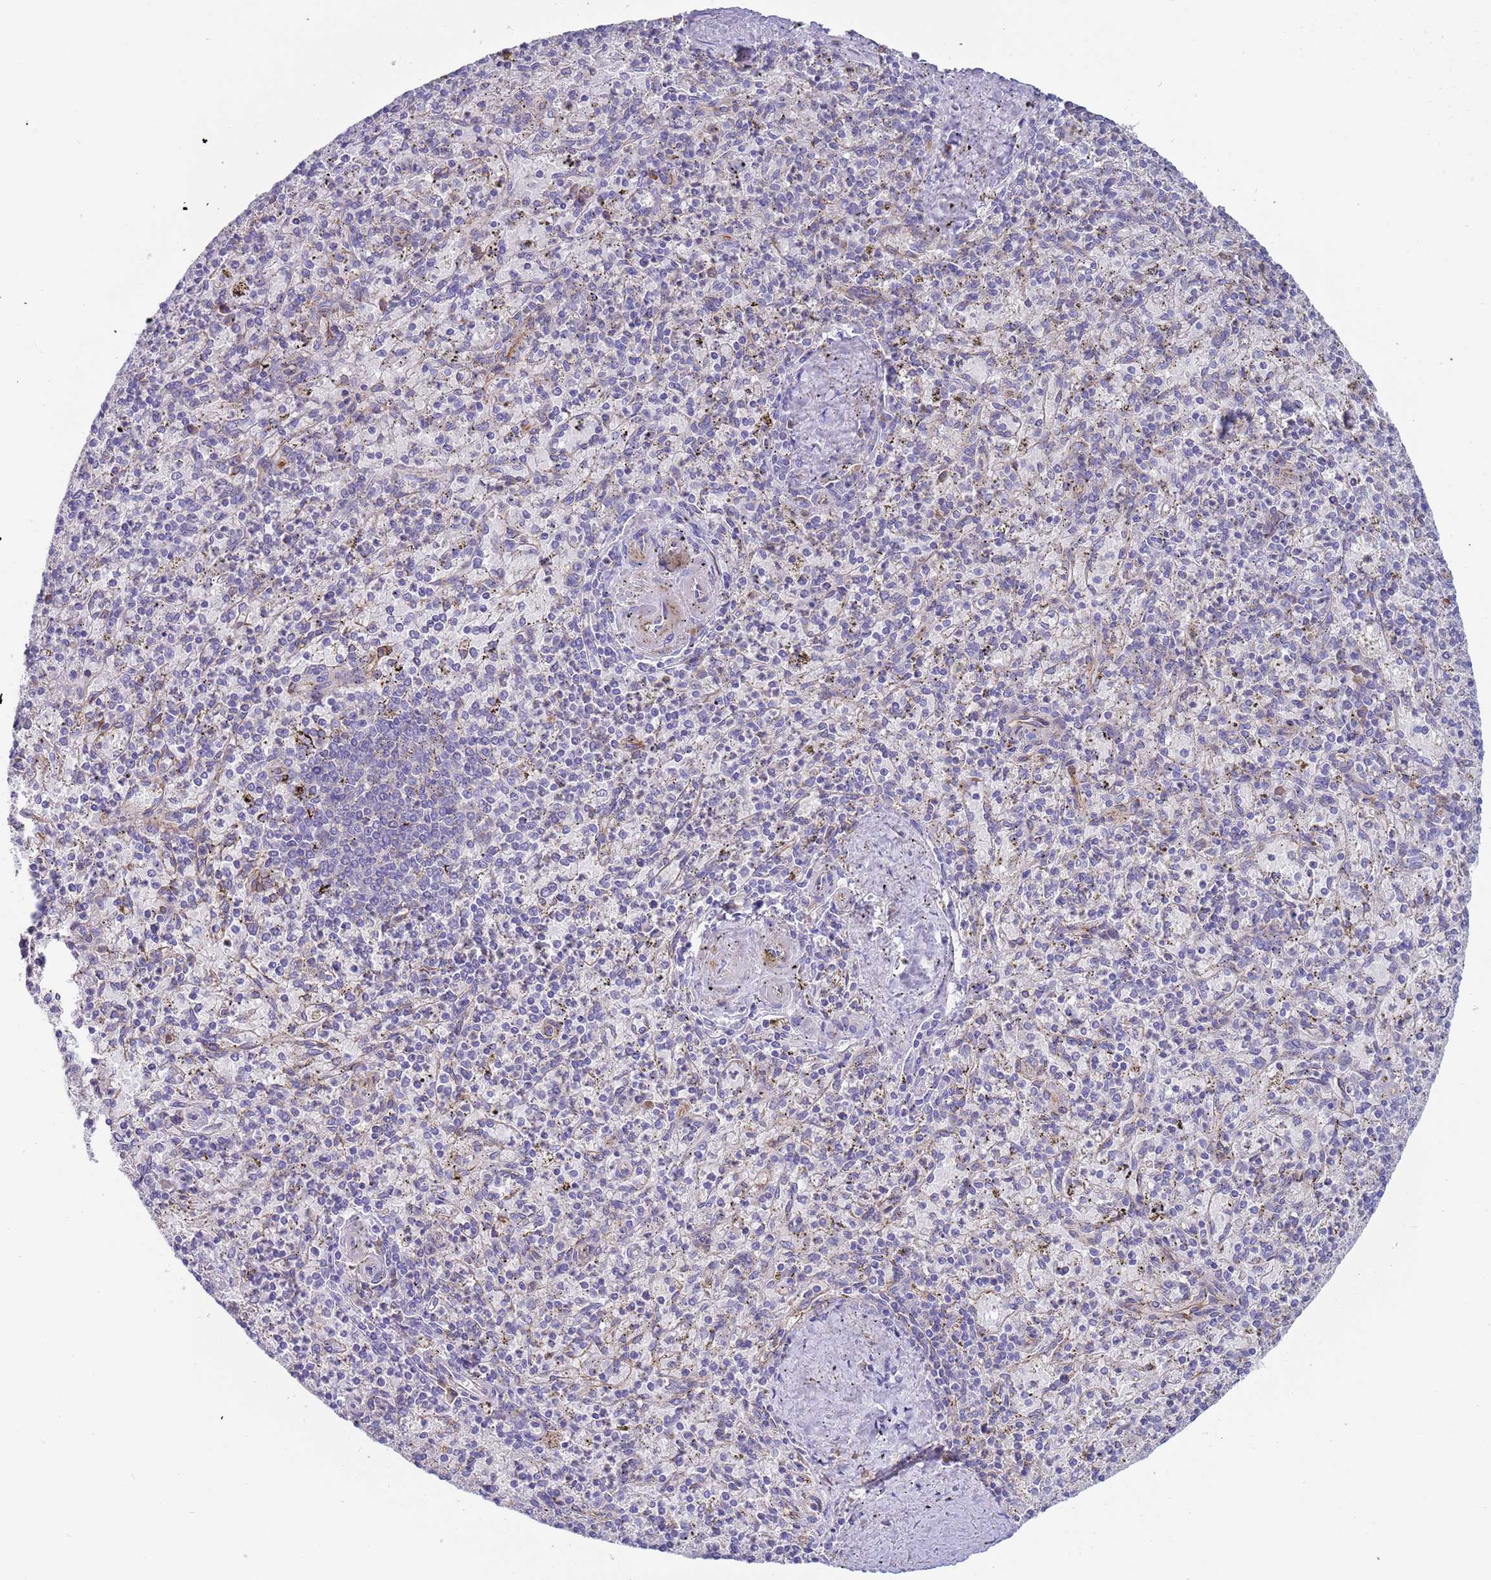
{"staining": {"intensity": "negative", "quantity": "none", "location": "none"}, "tissue": "spleen", "cell_type": "Cells in red pulp", "image_type": "normal", "snomed": [{"axis": "morphology", "description": "Normal tissue, NOS"}, {"axis": "topography", "description": "Spleen"}], "caption": "This is an immunohistochemistry histopathology image of unremarkable spleen. There is no expression in cells in red pulp.", "gene": "ENSG00000286098", "patient": {"sex": "male", "age": 72}}